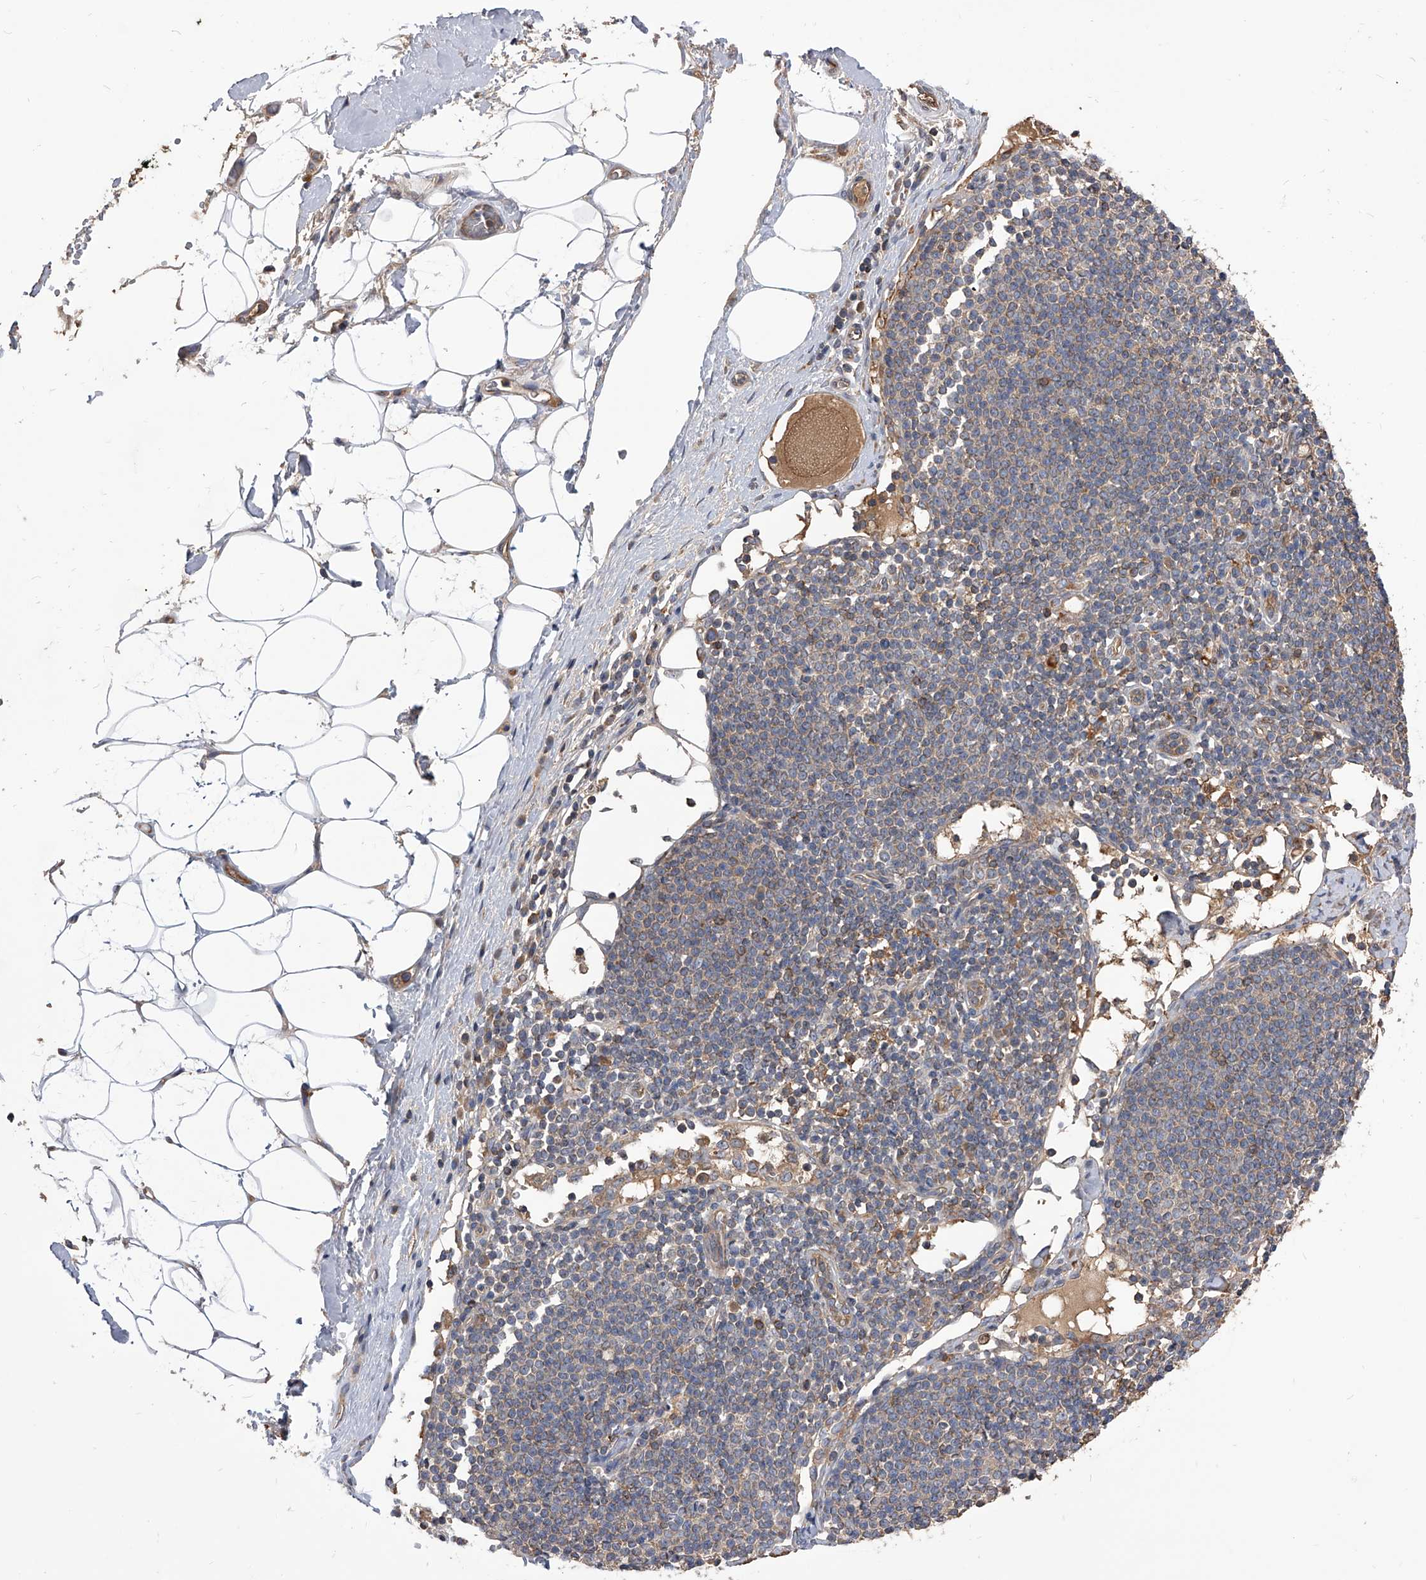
{"staining": {"intensity": "negative", "quantity": "none", "location": "none"}, "tissue": "adipose tissue", "cell_type": "Adipocytes", "image_type": "normal", "snomed": [{"axis": "morphology", "description": "Normal tissue, NOS"}, {"axis": "morphology", "description": "Adenocarcinoma, NOS"}, {"axis": "topography", "description": "Pancreas"}, {"axis": "topography", "description": "Peripheral nerve tissue"}], "caption": "Adipocytes are negative for protein expression in benign human adipose tissue. (DAB immunohistochemistry visualized using brightfield microscopy, high magnification).", "gene": "CUL7", "patient": {"sex": "male", "age": 59}}